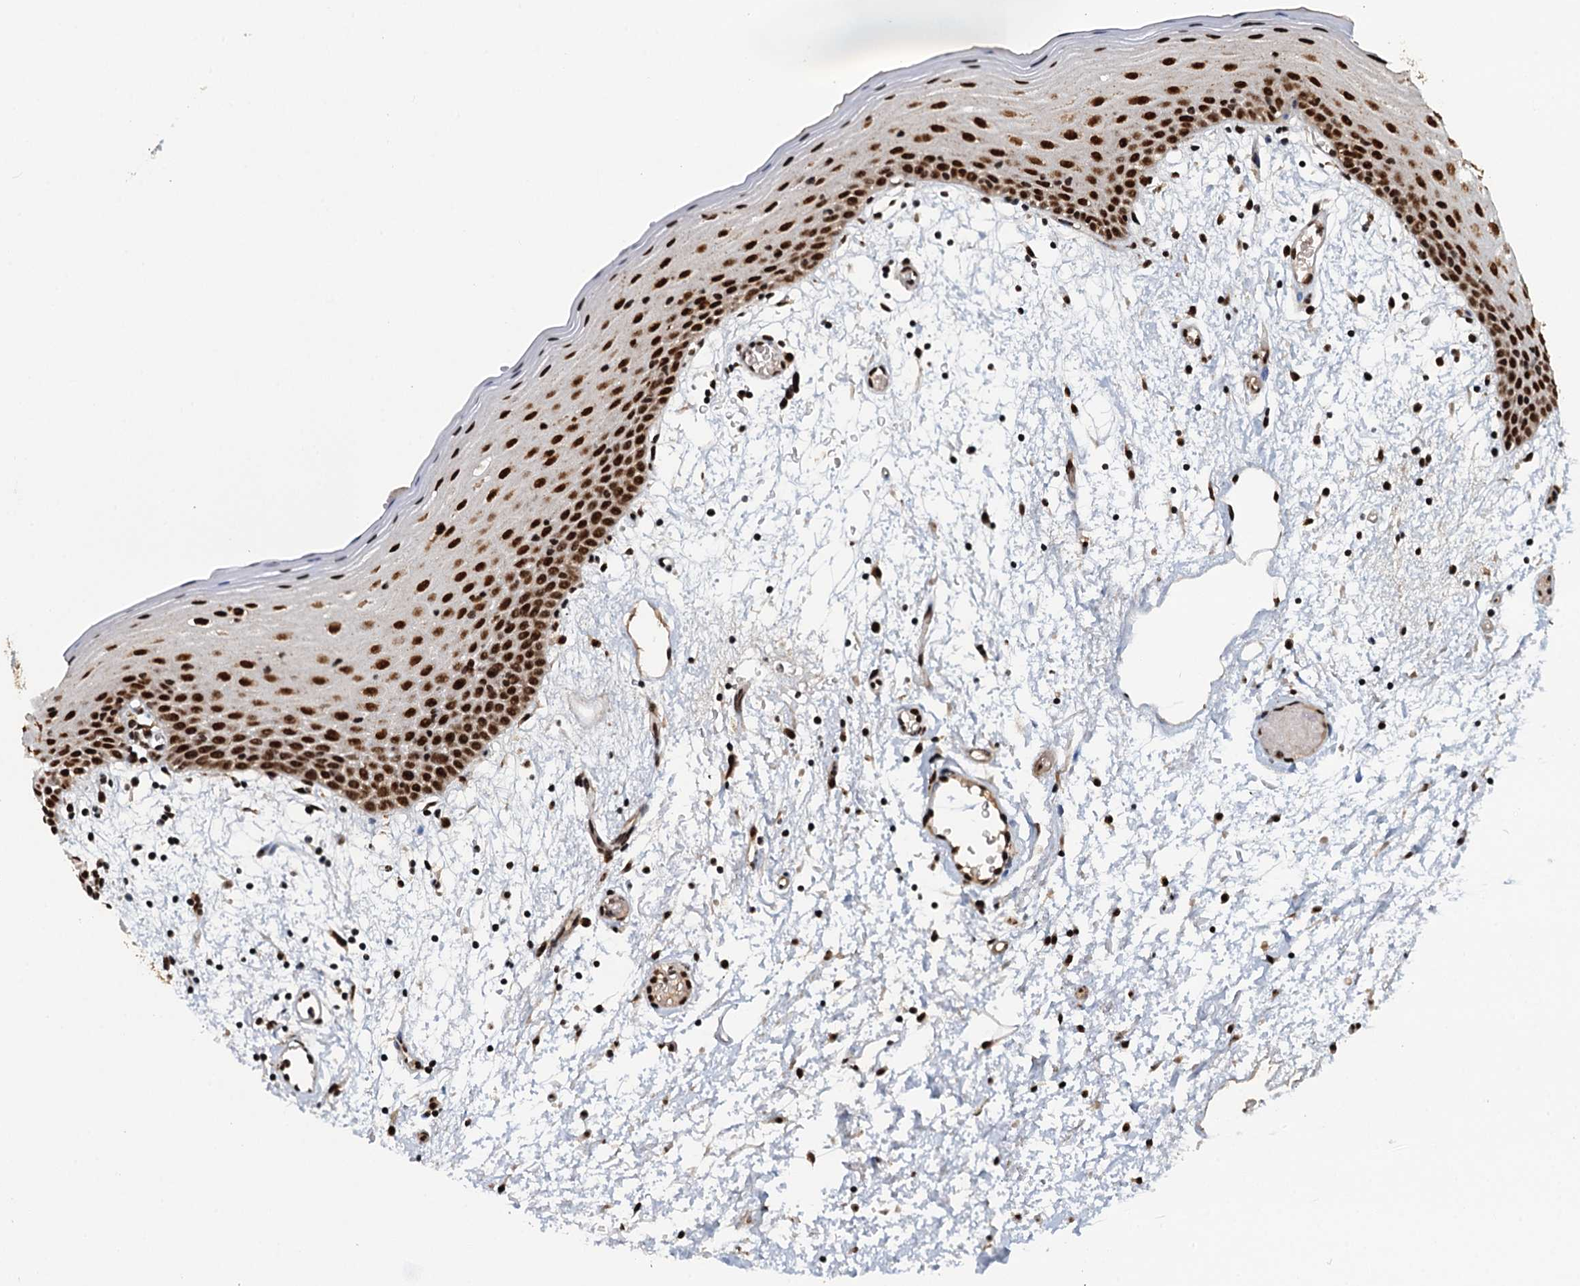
{"staining": {"intensity": "strong", "quantity": ">75%", "location": "nuclear"}, "tissue": "oral mucosa", "cell_type": "Squamous epithelial cells", "image_type": "normal", "snomed": [{"axis": "morphology", "description": "Normal tissue, NOS"}, {"axis": "topography", "description": "Skeletal muscle"}, {"axis": "topography", "description": "Oral tissue"}, {"axis": "topography", "description": "Salivary gland"}, {"axis": "topography", "description": "Peripheral nerve tissue"}], "caption": "A micrograph of oral mucosa stained for a protein exhibits strong nuclear brown staining in squamous epithelial cells. Nuclei are stained in blue.", "gene": "ZC3H18", "patient": {"sex": "male", "age": 54}}